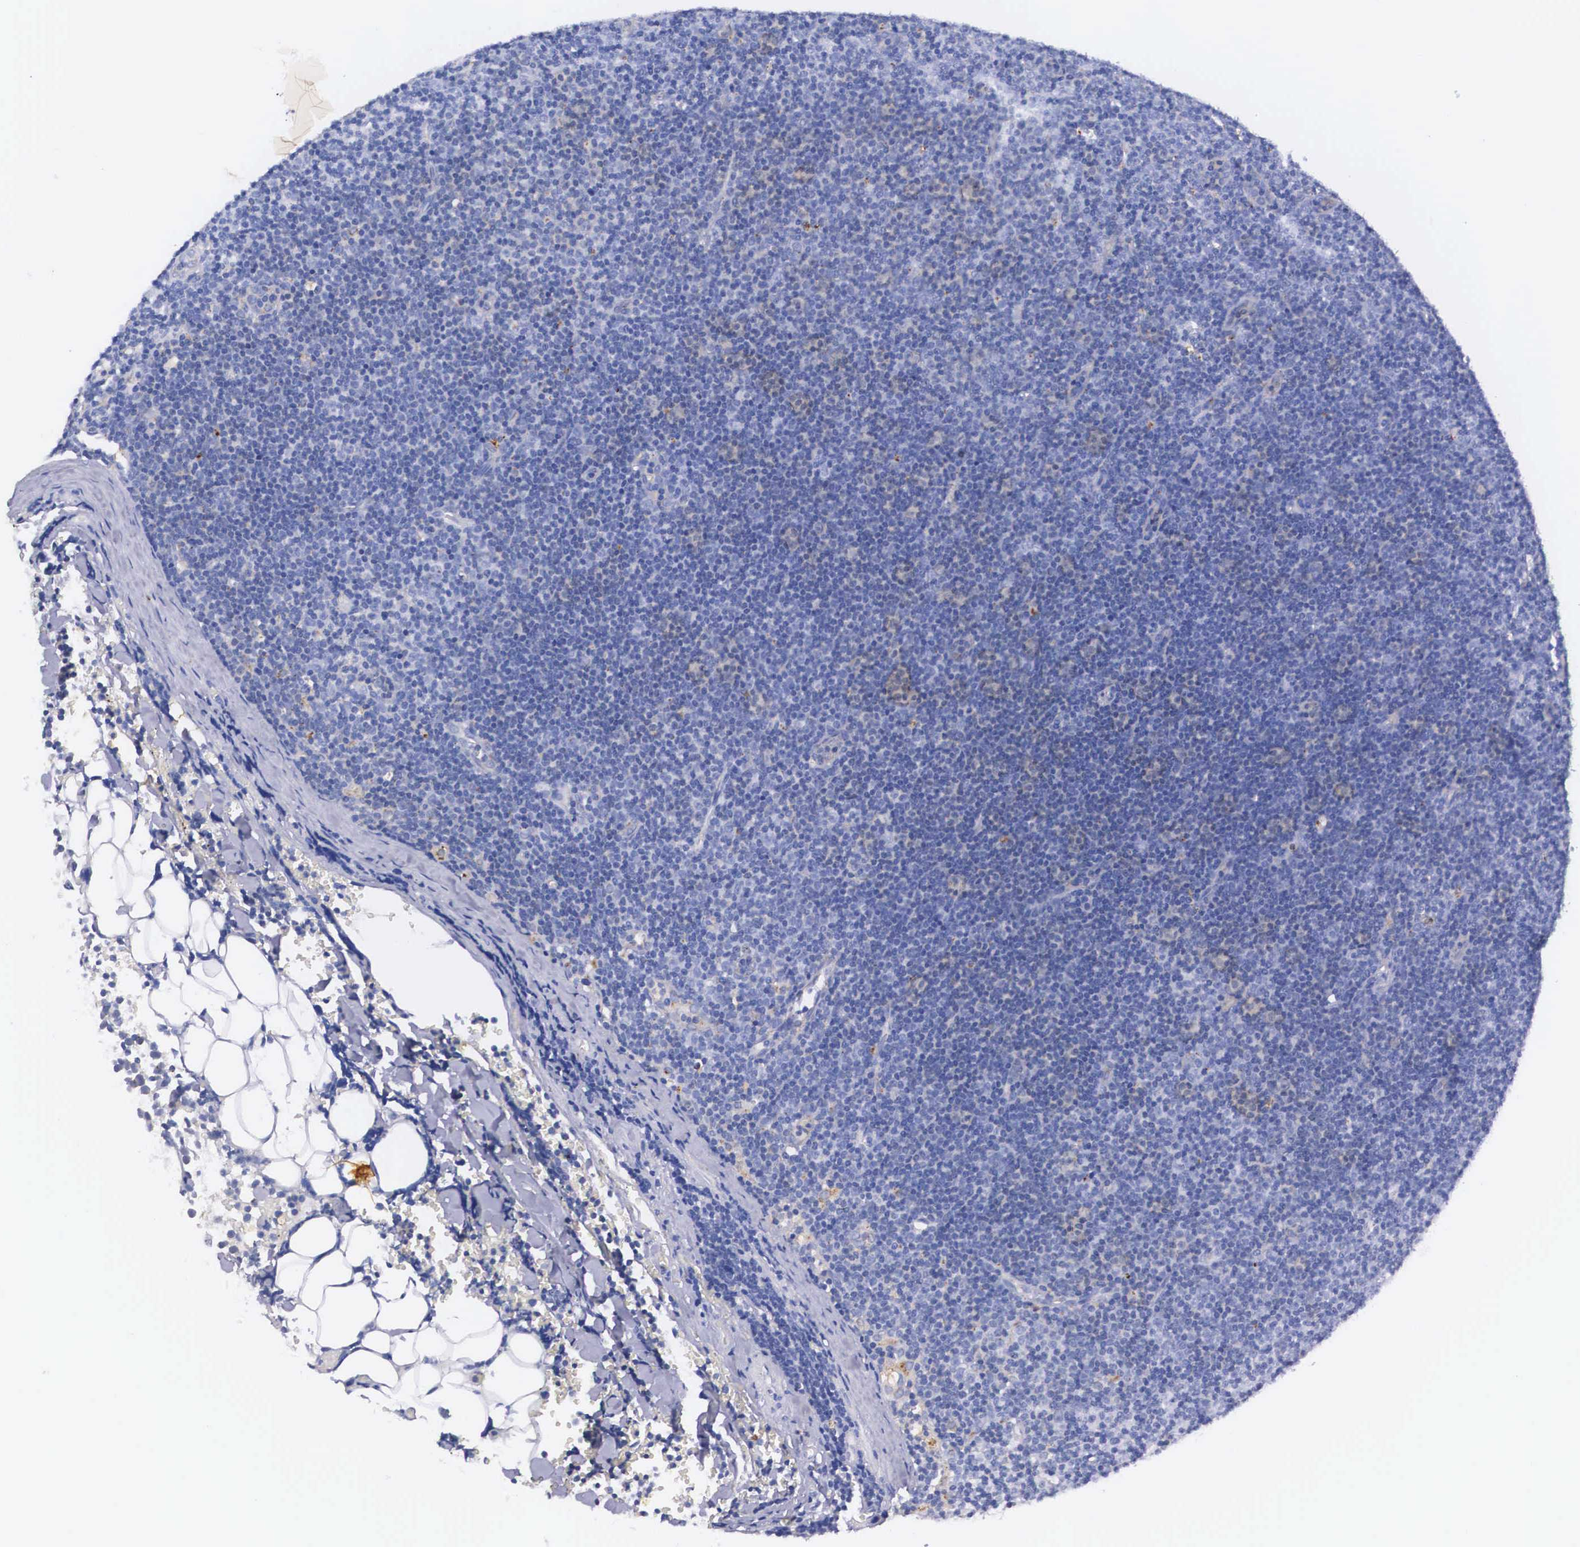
{"staining": {"intensity": "negative", "quantity": "none", "location": "none"}, "tissue": "lymphoma", "cell_type": "Tumor cells", "image_type": "cancer", "snomed": [{"axis": "morphology", "description": "Malignant lymphoma, non-Hodgkin's type, Low grade"}, {"axis": "topography", "description": "Lymph node"}], "caption": "An immunohistochemistry (IHC) histopathology image of lymphoma is shown. There is no staining in tumor cells of lymphoma.", "gene": "NAGA", "patient": {"sex": "male", "age": 57}}